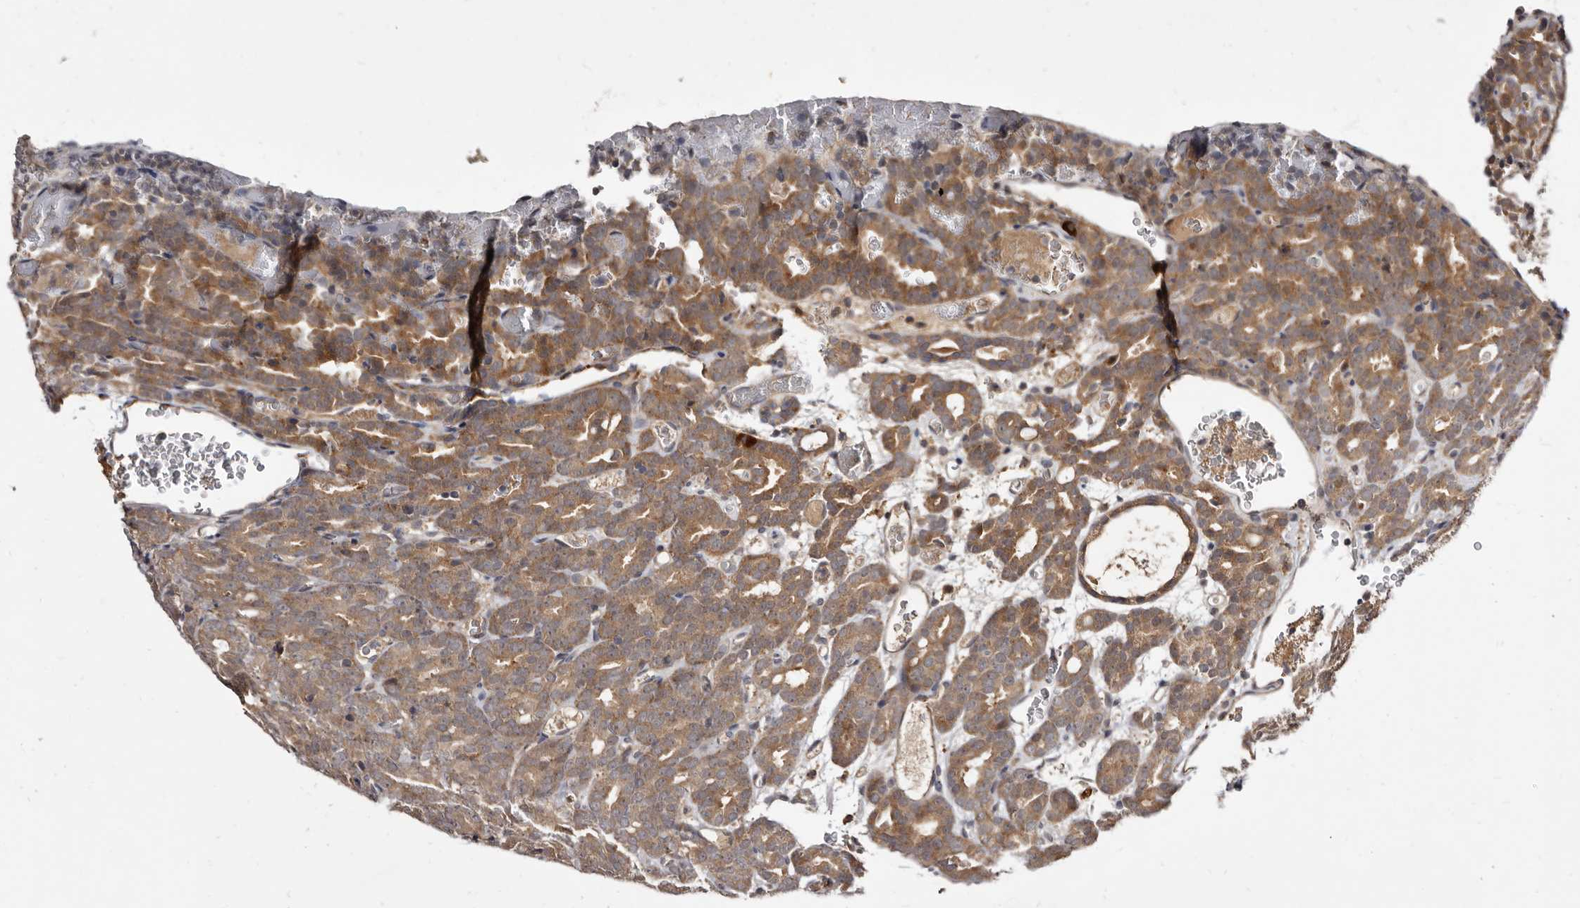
{"staining": {"intensity": "moderate", "quantity": ">75%", "location": "cytoplasmic/membranous"}, "tissue": "prostate cancer", "cell_type": "Tumor cells", "image_type": "cancer", "snomed": [{"axis": "morphology", "description": "Adenocarcinoma, High grade"}, {"axis": "topography", "description": "Prostate"}], "caption": "Prostate cancer stained for a protein reveals moderate cytoplasmic/membranous positivity in tumor cells. (Stains: DAB (3,3'-diaminobenzidine) in brown, nuclei in blue, Microscopy: brightfield microscopy at high magnification).", "gene": "INAVA", "patient": {"sex": "male", "age": 62}}